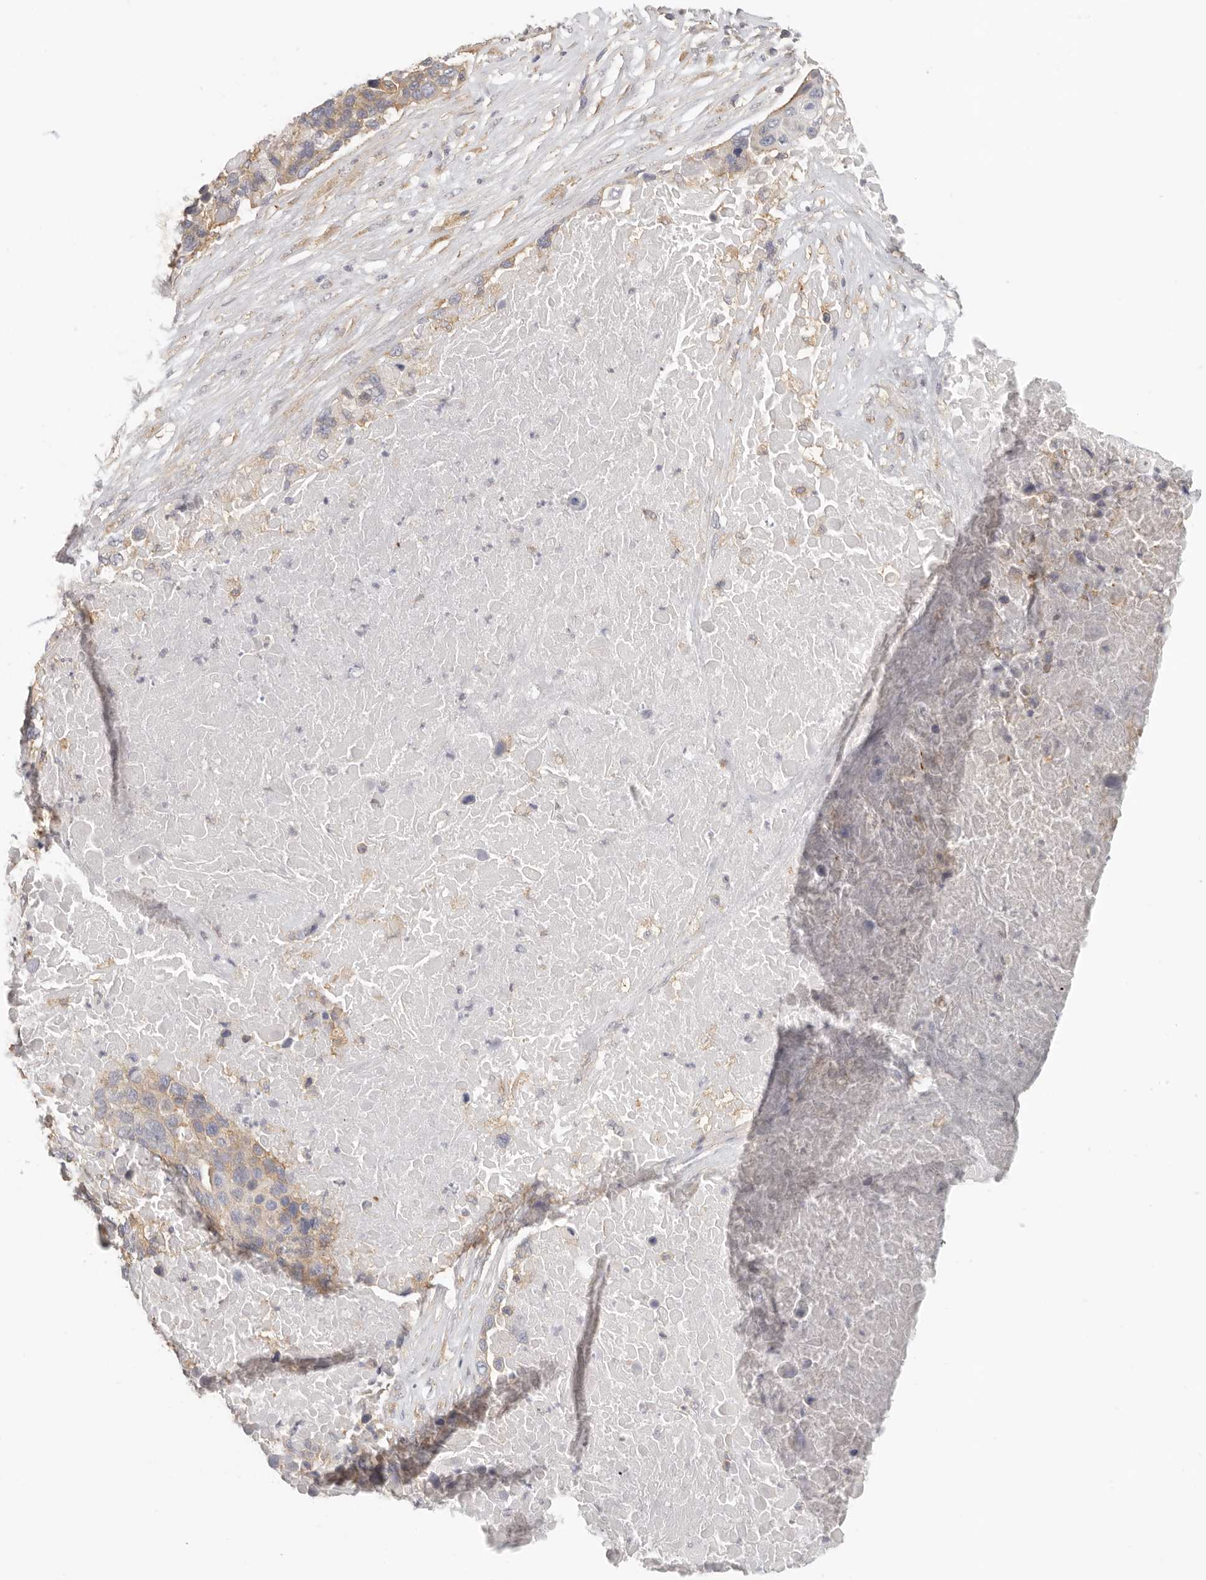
{"staining": {"intensity": "weak", "quantity": "<25%", "location": "cytoplasmic/membranous"}, "tissue": "lung cancer", "cell_type": "Tumor cells", "image_type": "cancer", "snomed": [{"axis": "morphology", "description": "Squamous cell carcinoma, NOS"}, {"axis": "topography", "description": "Lung"}], "caption": "IHC photomicrograph of lung squamous cell carcinoma stained for a protein (brown), which exhibits no expression in tumor cells.", "gene": "ANXA9", "patient": {"sex": "male", "age": 66}}